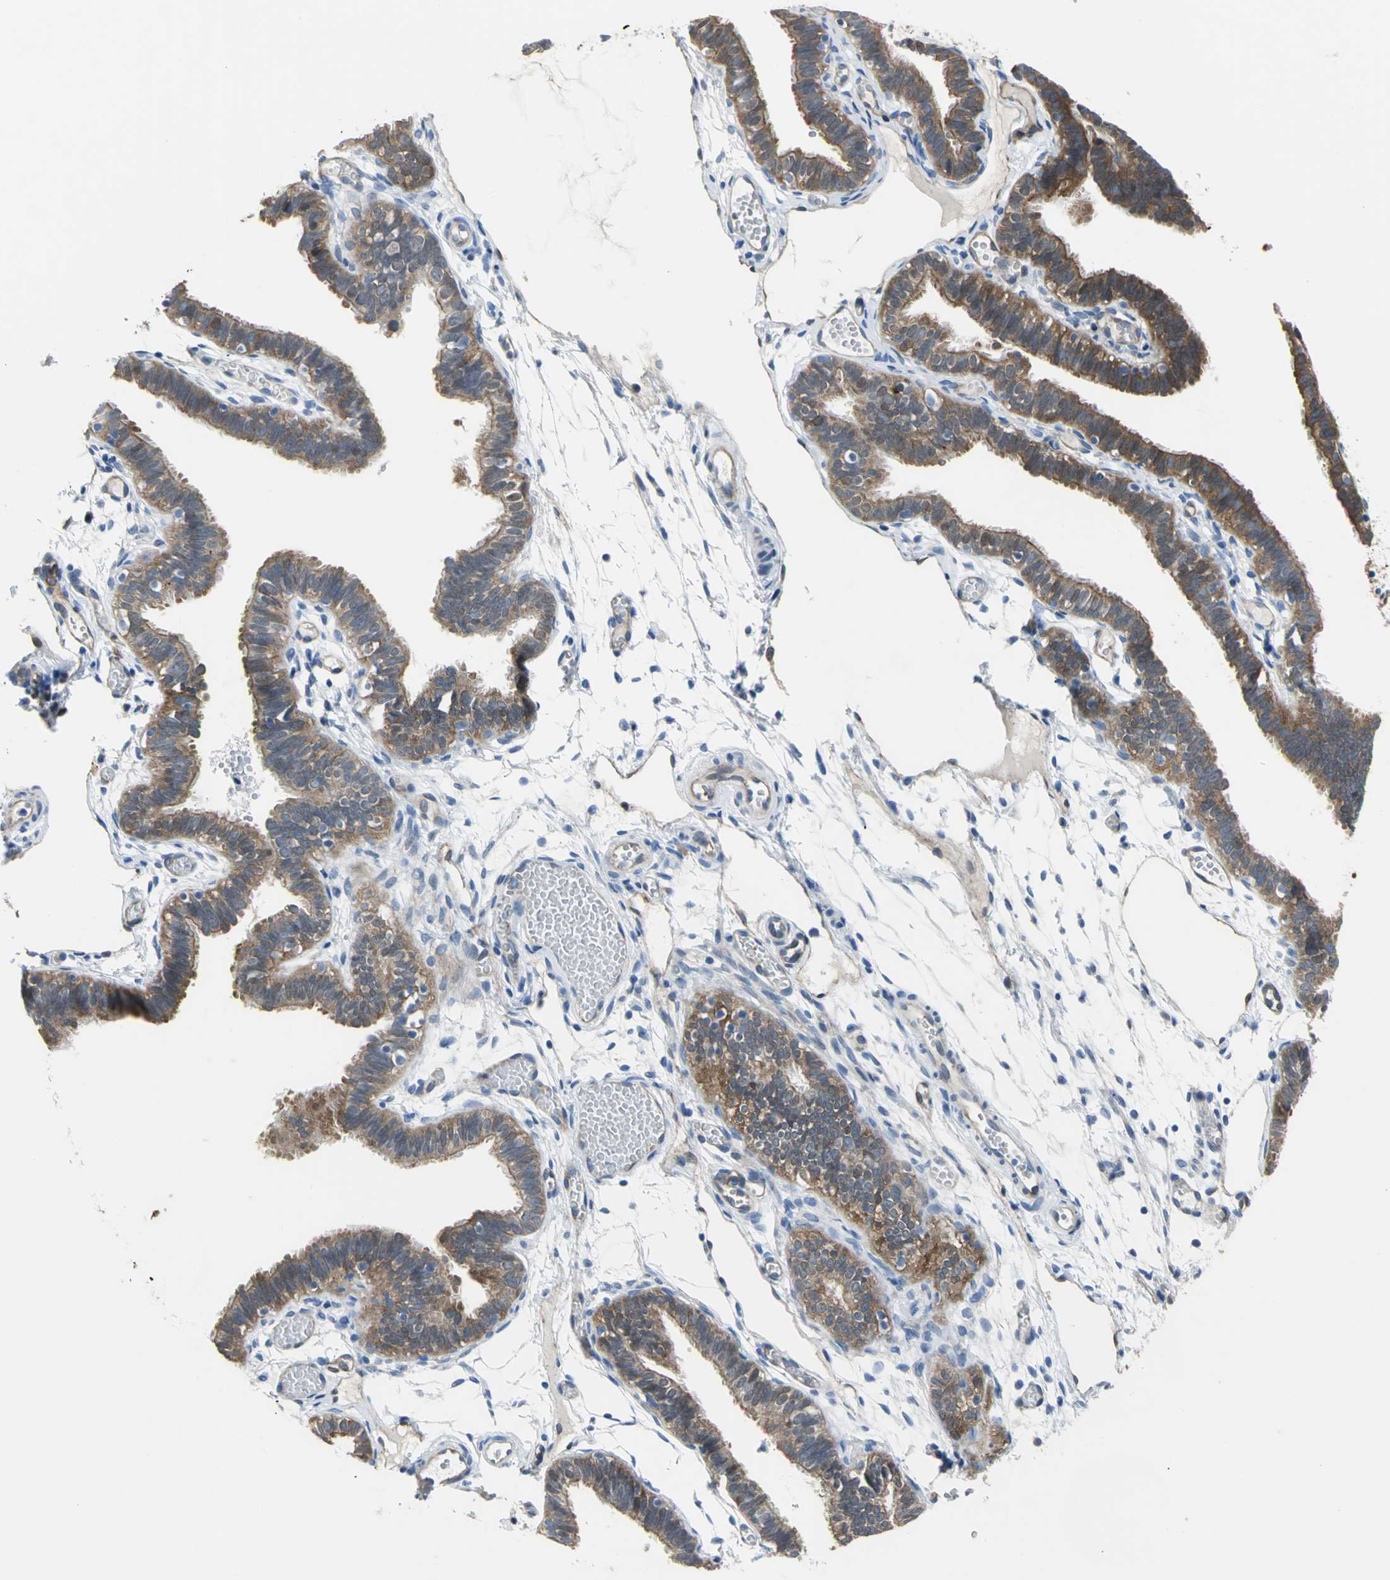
{"staining": {"intensity": "moderate", "quantity": ">75%", "location": "cytoplasmic/membranous"}, "tissue": "fallopian tube", "cell_type": "Glandular cells", "image_type": "normal", "snomed": [{"axis": "morphology", "description": "Normal tissue, NOS"}, {"axis": "topography", "description": "Fallopian tube"}], "caption": "Glandular cells show medium levels of moderate cytoplasmic/membranous staining in approximately >75% of cells in benign human fallopian tube.", "gene": "ENSG00000285130", "patient": {"sex": "female", "age": 29}}